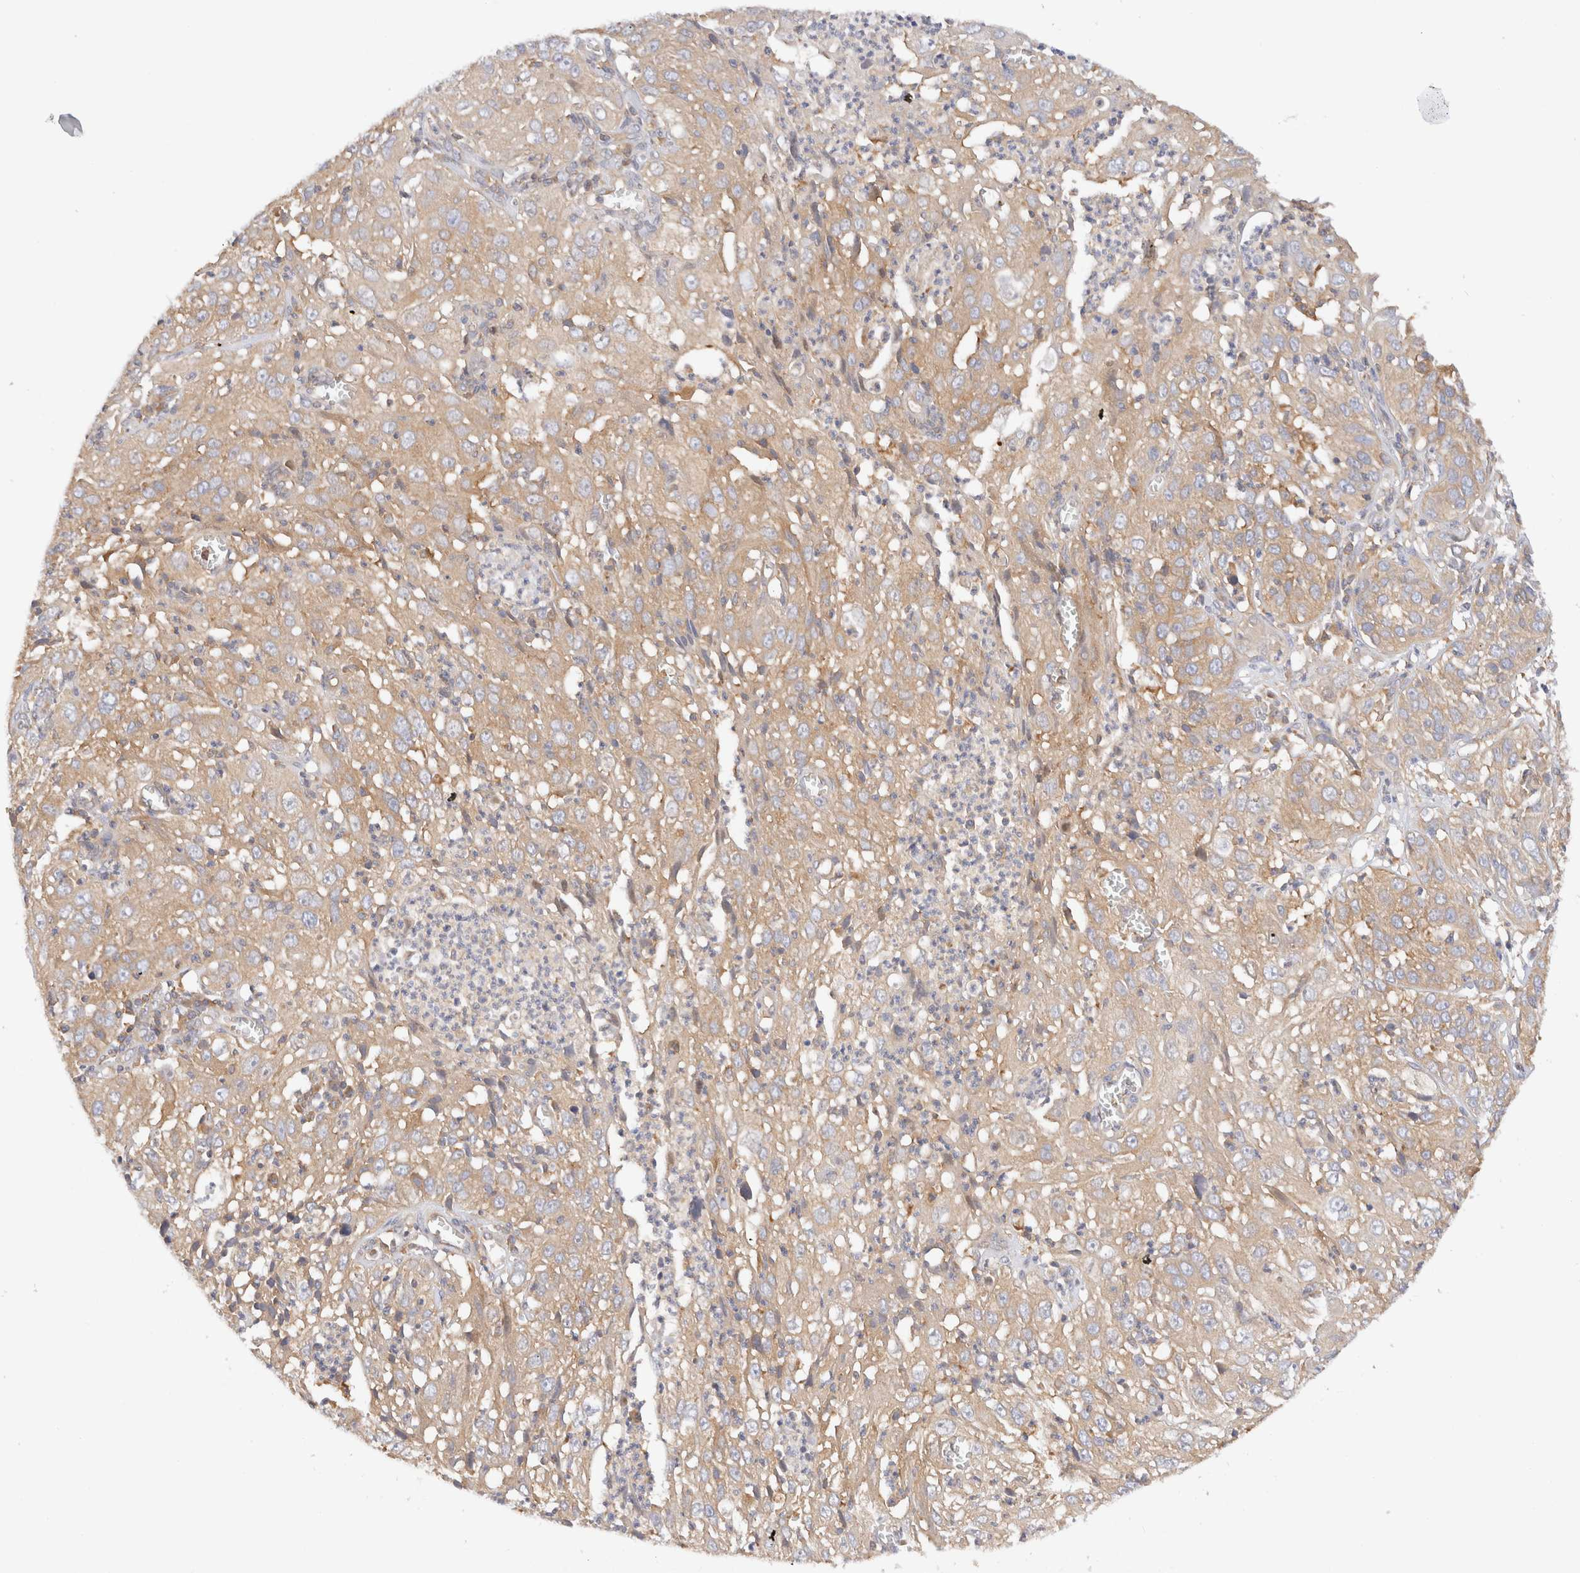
{"staining": {"intensity": "weak", "quantity": ">75%", "location": "cytoplasmic/membranous"}, "tissue": "cervical cancer", "cell_type": "Tumor cells", "image_type": "cancer", "snomed": [{"axis": "morphology", "description": "Squamous cell carcinoma, NOS"}, {"axis": "topography", "description": "Cervix"}], "caption": "Human cervical cancer (squamous cell carcinoma) stained with a protein marker shows weak staining in tumor cells.", "gene": "RABEP1", "patient": {"sex": "female", "age": 32}}